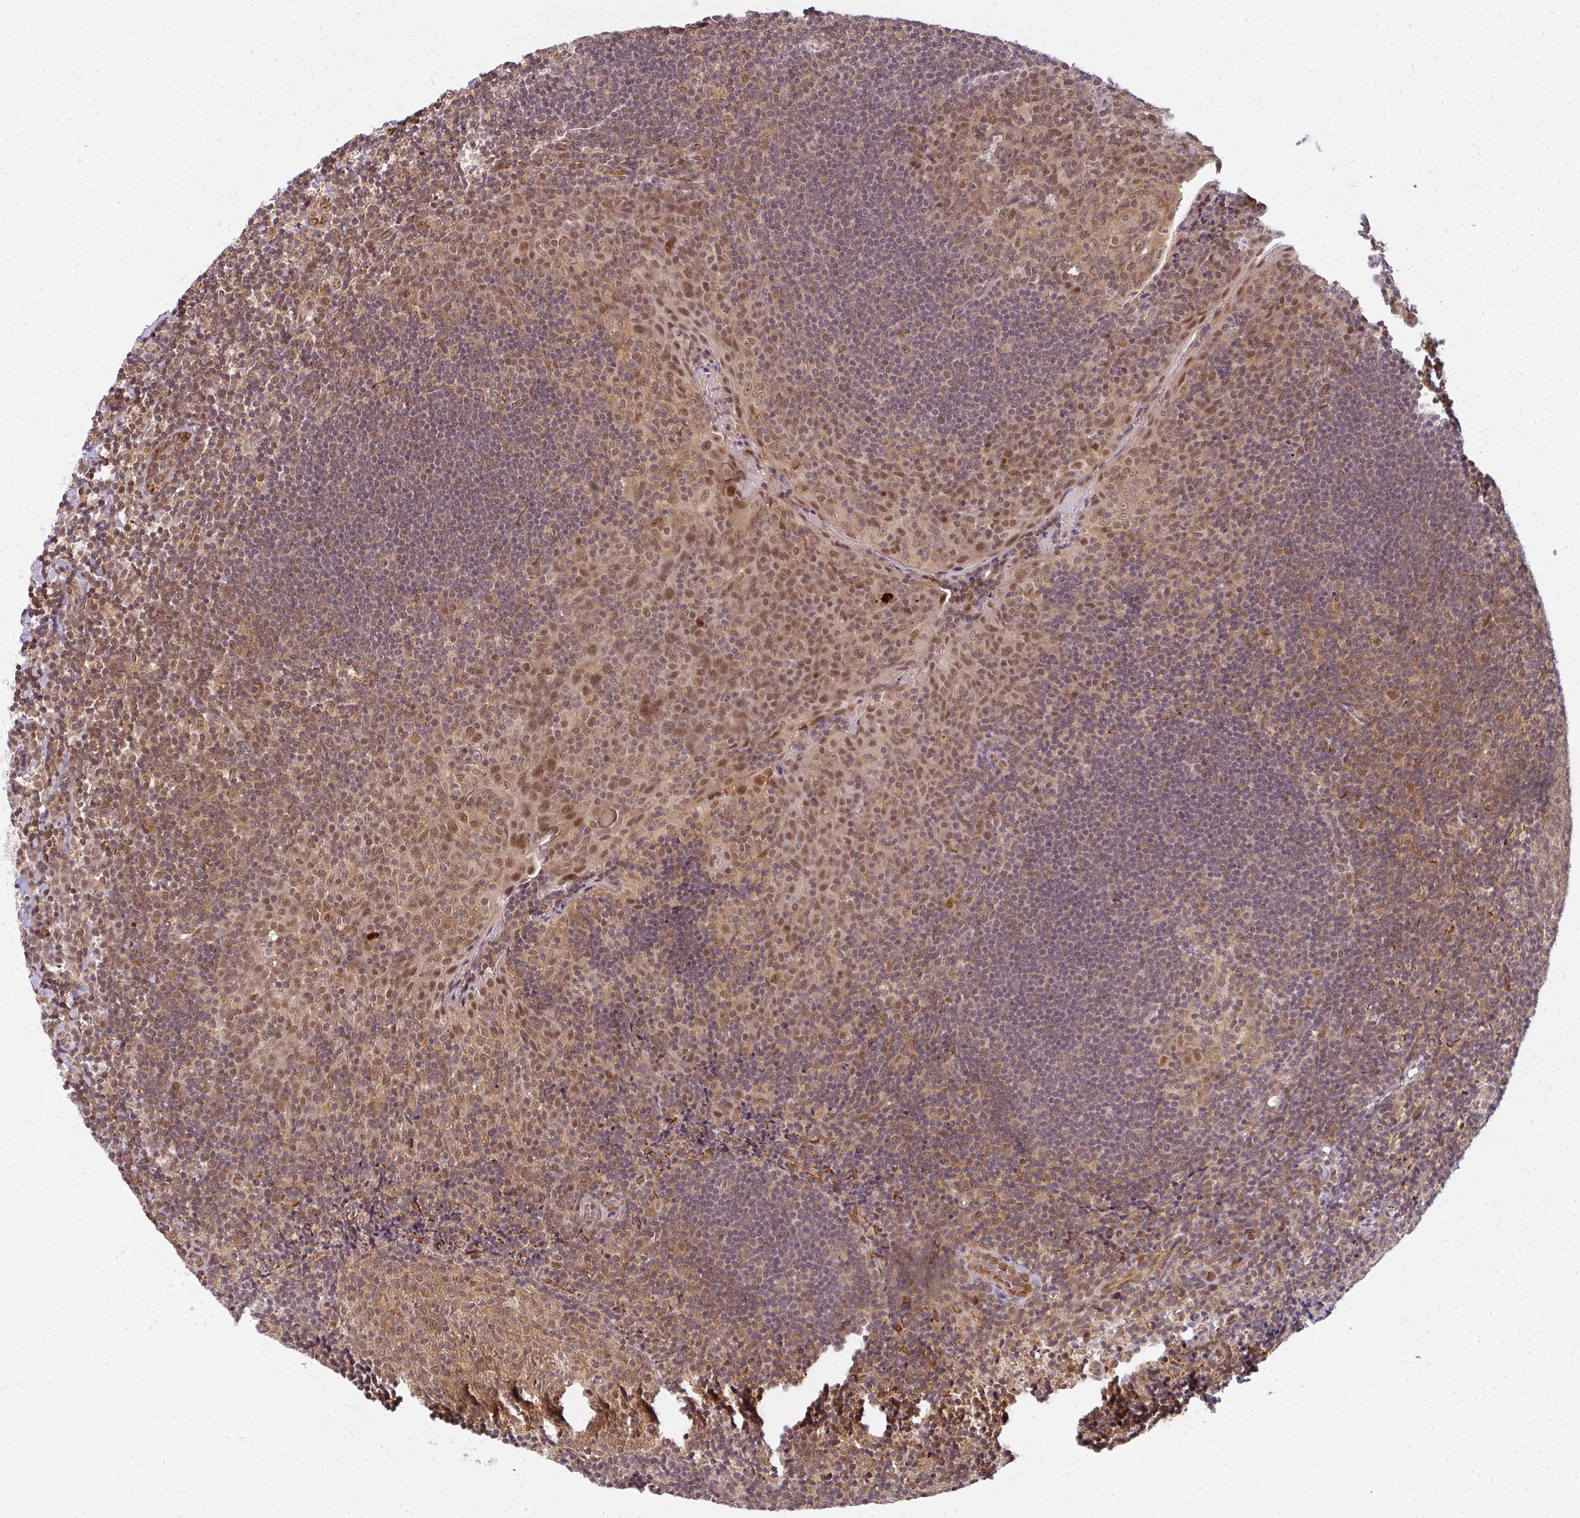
{"staining": {"intensity": "moderate", "quantity": "25%-75%", "location": "cytoplasmic/membranous,nuclear"}, "tissue": "tonsil", "cell_type": "Germinal center cells", "image_type": "normal", "snomed": [{"axis": "morphology", "description": "Normal tissue, NOS"}, {"axis": "topography", "description": "Tonsil"}], "caption": "About 25%-75% of germinal center cells in benign human tonsil reveal moderate cytoplasmic/membranous,nuclear protein expression as visualized by brown immunohistochemical staining.", "gene": "GTF3C6", "patient": {"sex": "male", "age": 17}}